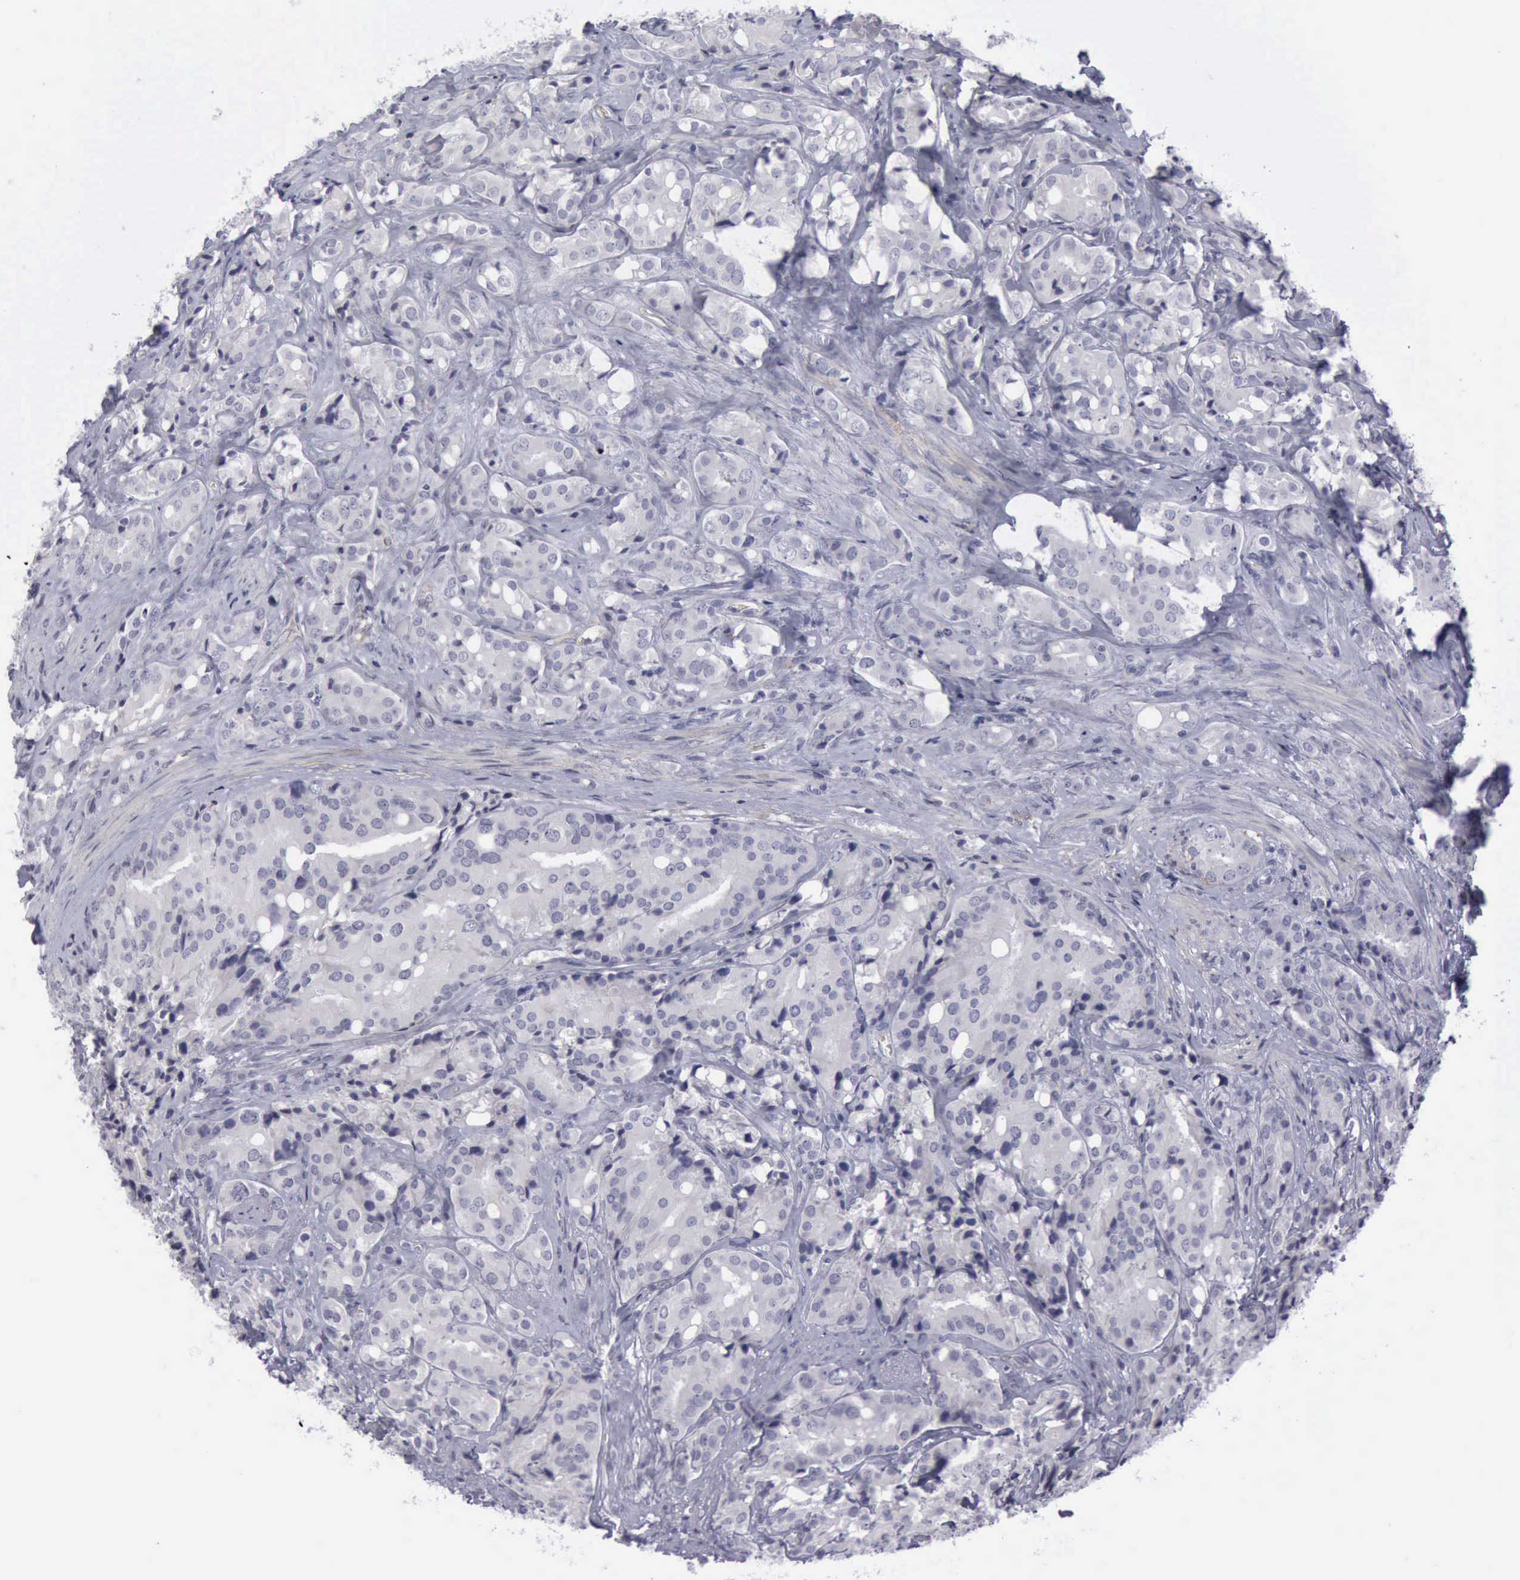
{"staining": {"intensity": "negative", "quantity": "none", "location": "none"}, "tissue": "prostate cancer", "cell_type": "Tumor cells", "image_type": "cancer", "snomed": [{"axis": "morphology", "description": "Adenocarcinoma, High grade"}, {"axis": "topography", "description": "Prostate"}], "caption": "This micrograph is of prostate cancer (high-grade adenocarcinoma) stained with immunohistochemistry to label a protein in brown with the nuclei are counter-stained blue. There is no expression in tumor cells.", "gene": "CDH2", "patient": {"sex": "male", "age": 68}}